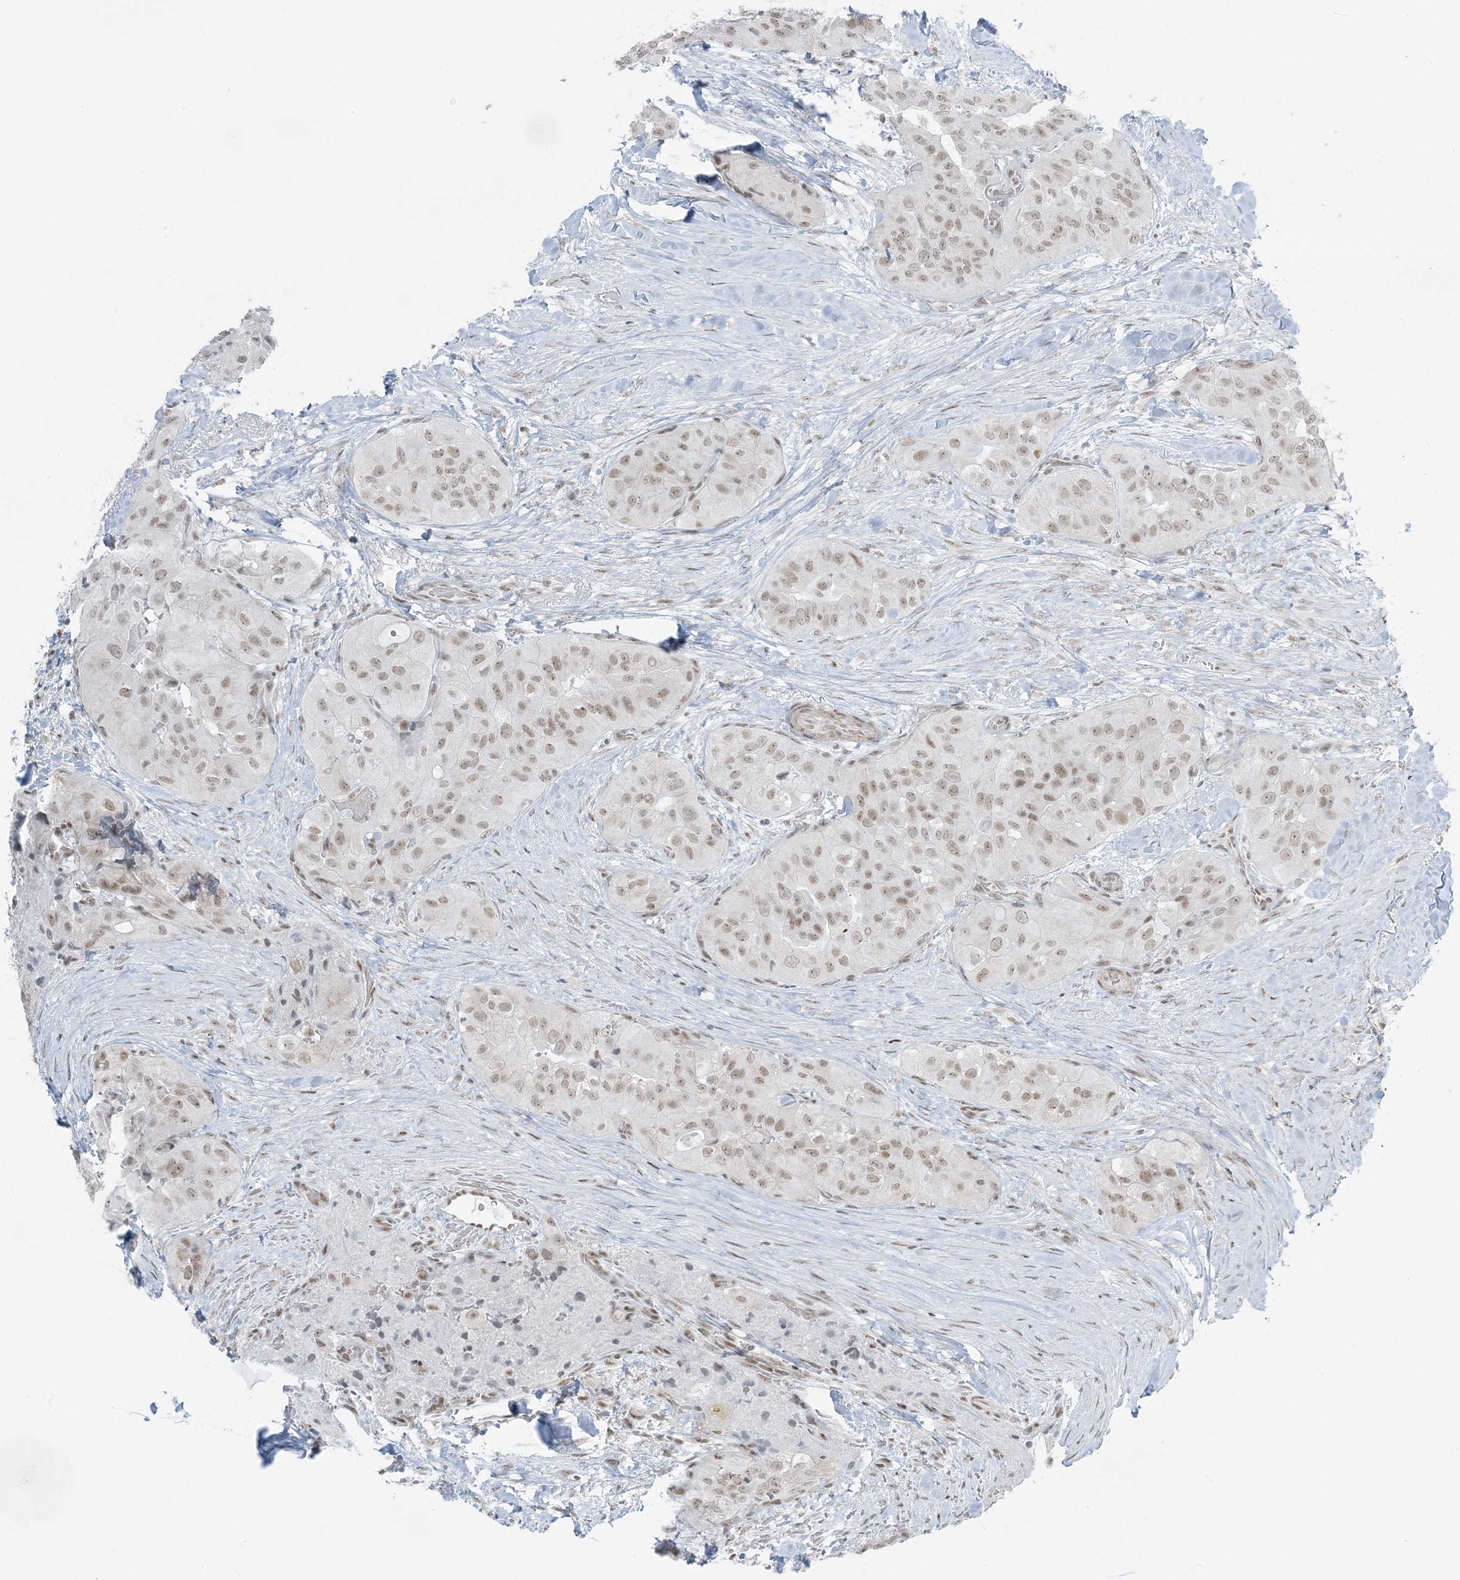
{"staining": {"intensity": "weak", "quantity": ">75%", "location": "nuclear"}, "tissue": "thyroid cancer", "cell_type": "Tumor cells", "image_type": "cancer", "snomed": [{"axis": "morphology", "description": "Papillary adenocarcinoma, NOS"}, {"axis": "topography", "description": "Thyroid gland"}], "caption": "The histopathology image exhibits a brown stain indicating the presence of a protein in the nuclear of tumor cells in papillary adenocarcinoma (thyroid).", "gene": "ZNF787", "patient": {"sex": "female", "age": 59}}